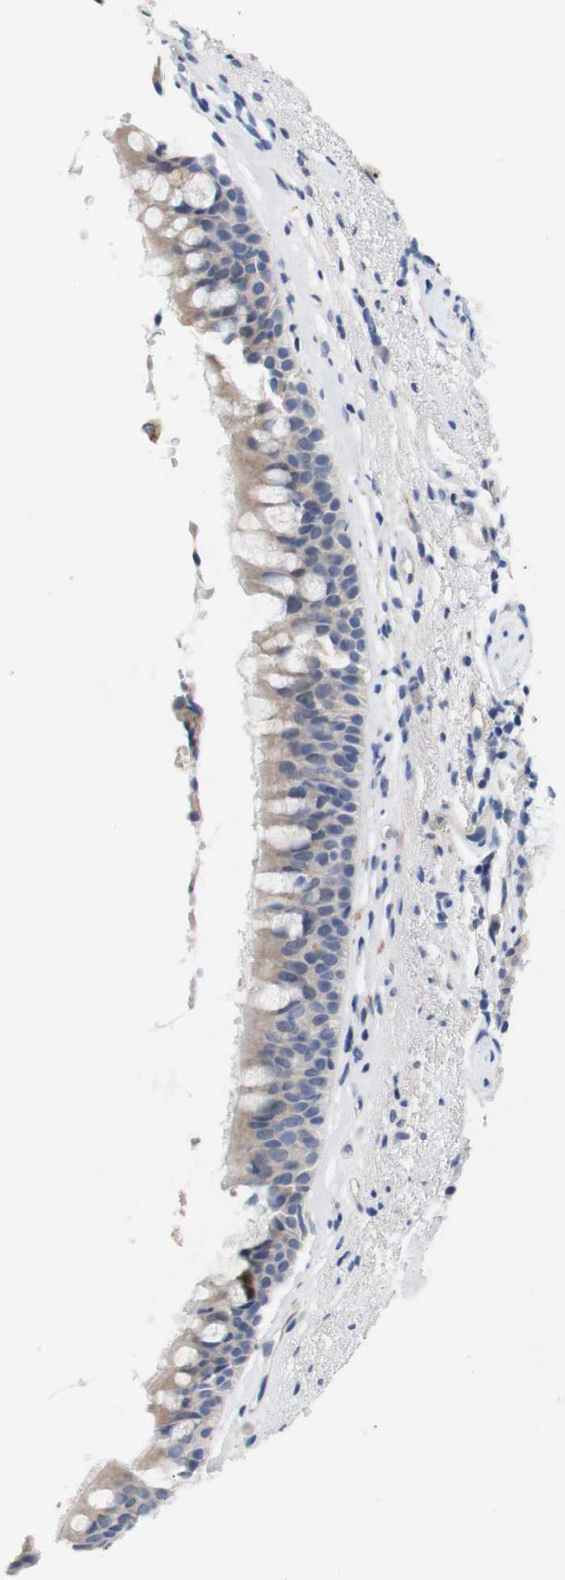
{"staining": {"intensity": "weak", "quantity": ">75%", "location": "cytoplasmic/membranous"}, "tissue": "bronchus", "cell_type": "Respiratory epithelial cells", "image_type": "normal", "snomed": [{"axis": "morphology", "description": "Normal tissue, NOS"}, {"axis": "topography", "description": "Bronchus"}], "caption": "This histopathology image exhibits immunohistochemistry staining of normal bronchus, with low weak cytoplasmic/membranous staining in about >75% of respiratory epithelial cells.", "gene": "ITGA5", "patient": {"sex": "female", "age": 54}}